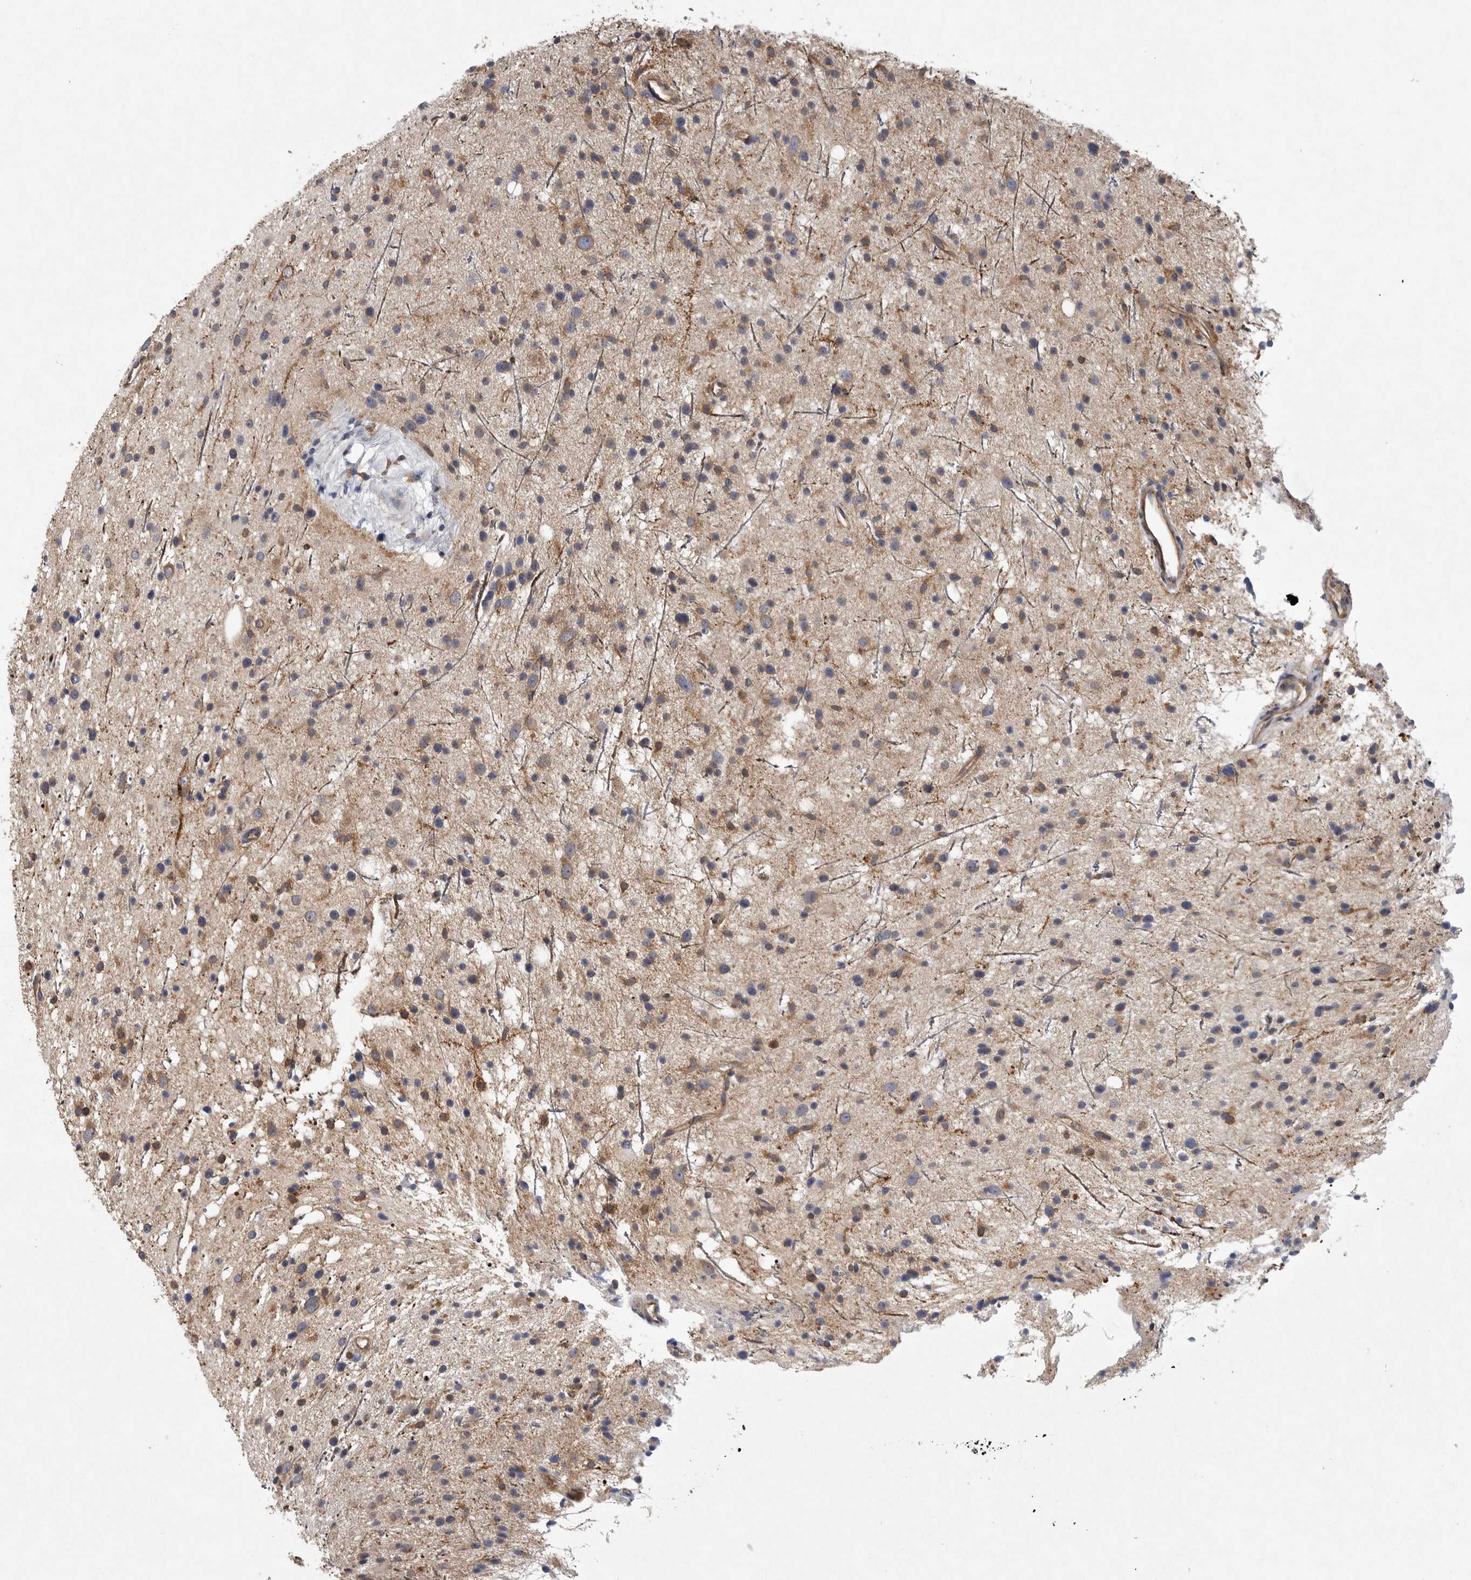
{"staining": {"intensity": "moderate", "quantity": "25%-75%", "location": "cytoplasmic/membranous"}, "tissue": "glioma", "cell_type": "Tumor cells", "image_type": "cancer", "snomed": [{"axis": "morphology", "description": "Glioma, malignant, Low grade"}, {"axis": "topography", "description": "Cerebral cortex"}], "caption": "Glioma was stained to show a protein in brown. There is medium levels of moderate cytoplasmic/membranous expression in about 25%-75% of tumor cells.", "gene": "OXR1", "patient": {"sex": "female", "age": 39}}